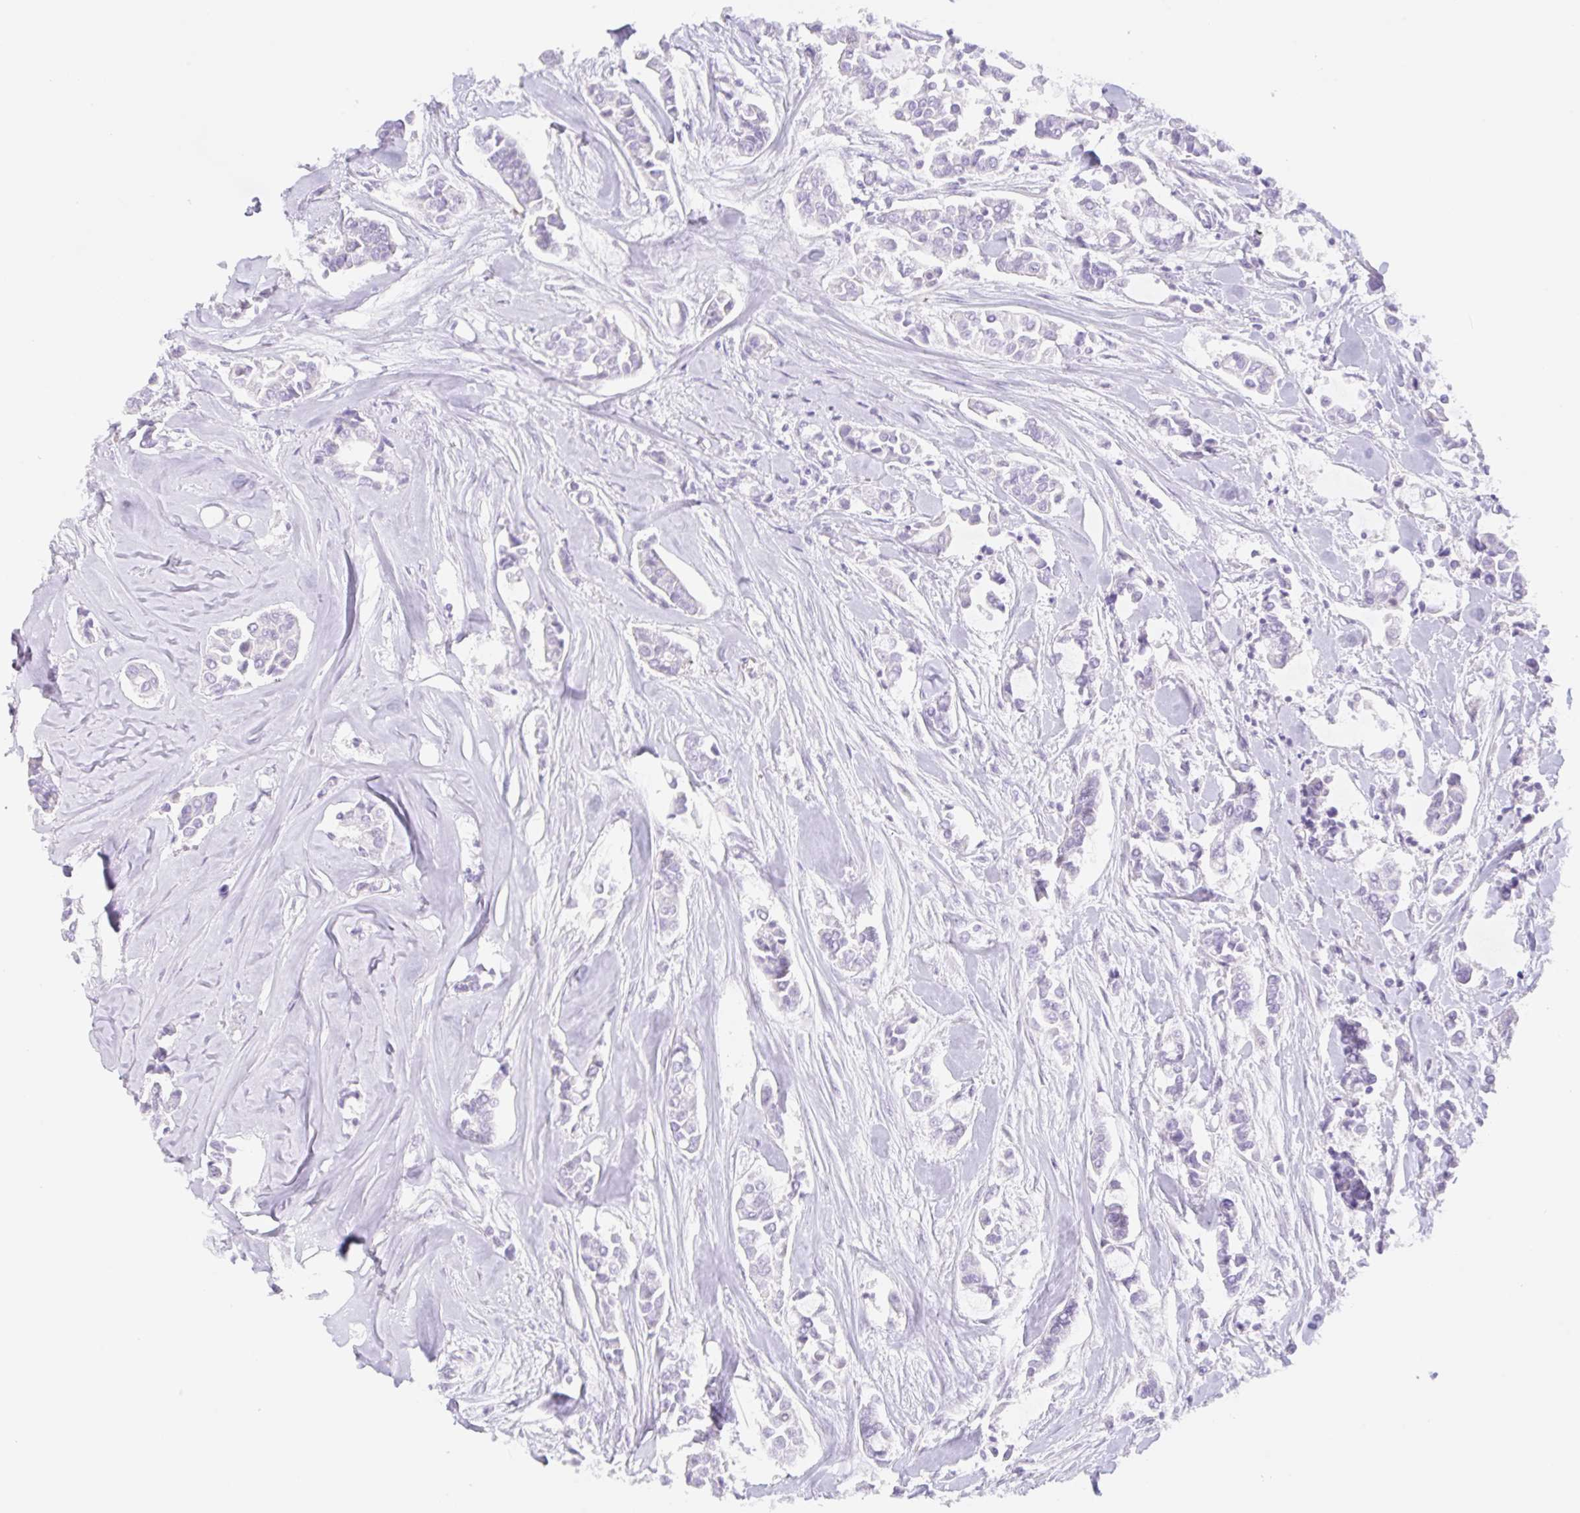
{"staining": {"intensity": "negative", "quantity": "none", "location": "none"}, "tissue": "breast cancer", "cell_type": "Tumor cells", "image_type": "cancer", "snomed": [{"axis": "morphology", "description": "Duct carcinoma"}, {"axis": "topography", "description": "Breast"}], "caption": "Breast cancer (intraductal carcinoma) was stained to show a protein in brown. There is no significant staining in tumor cells.", "gene": "KLK8", "patient": {"sex": "female", "age": 84}}